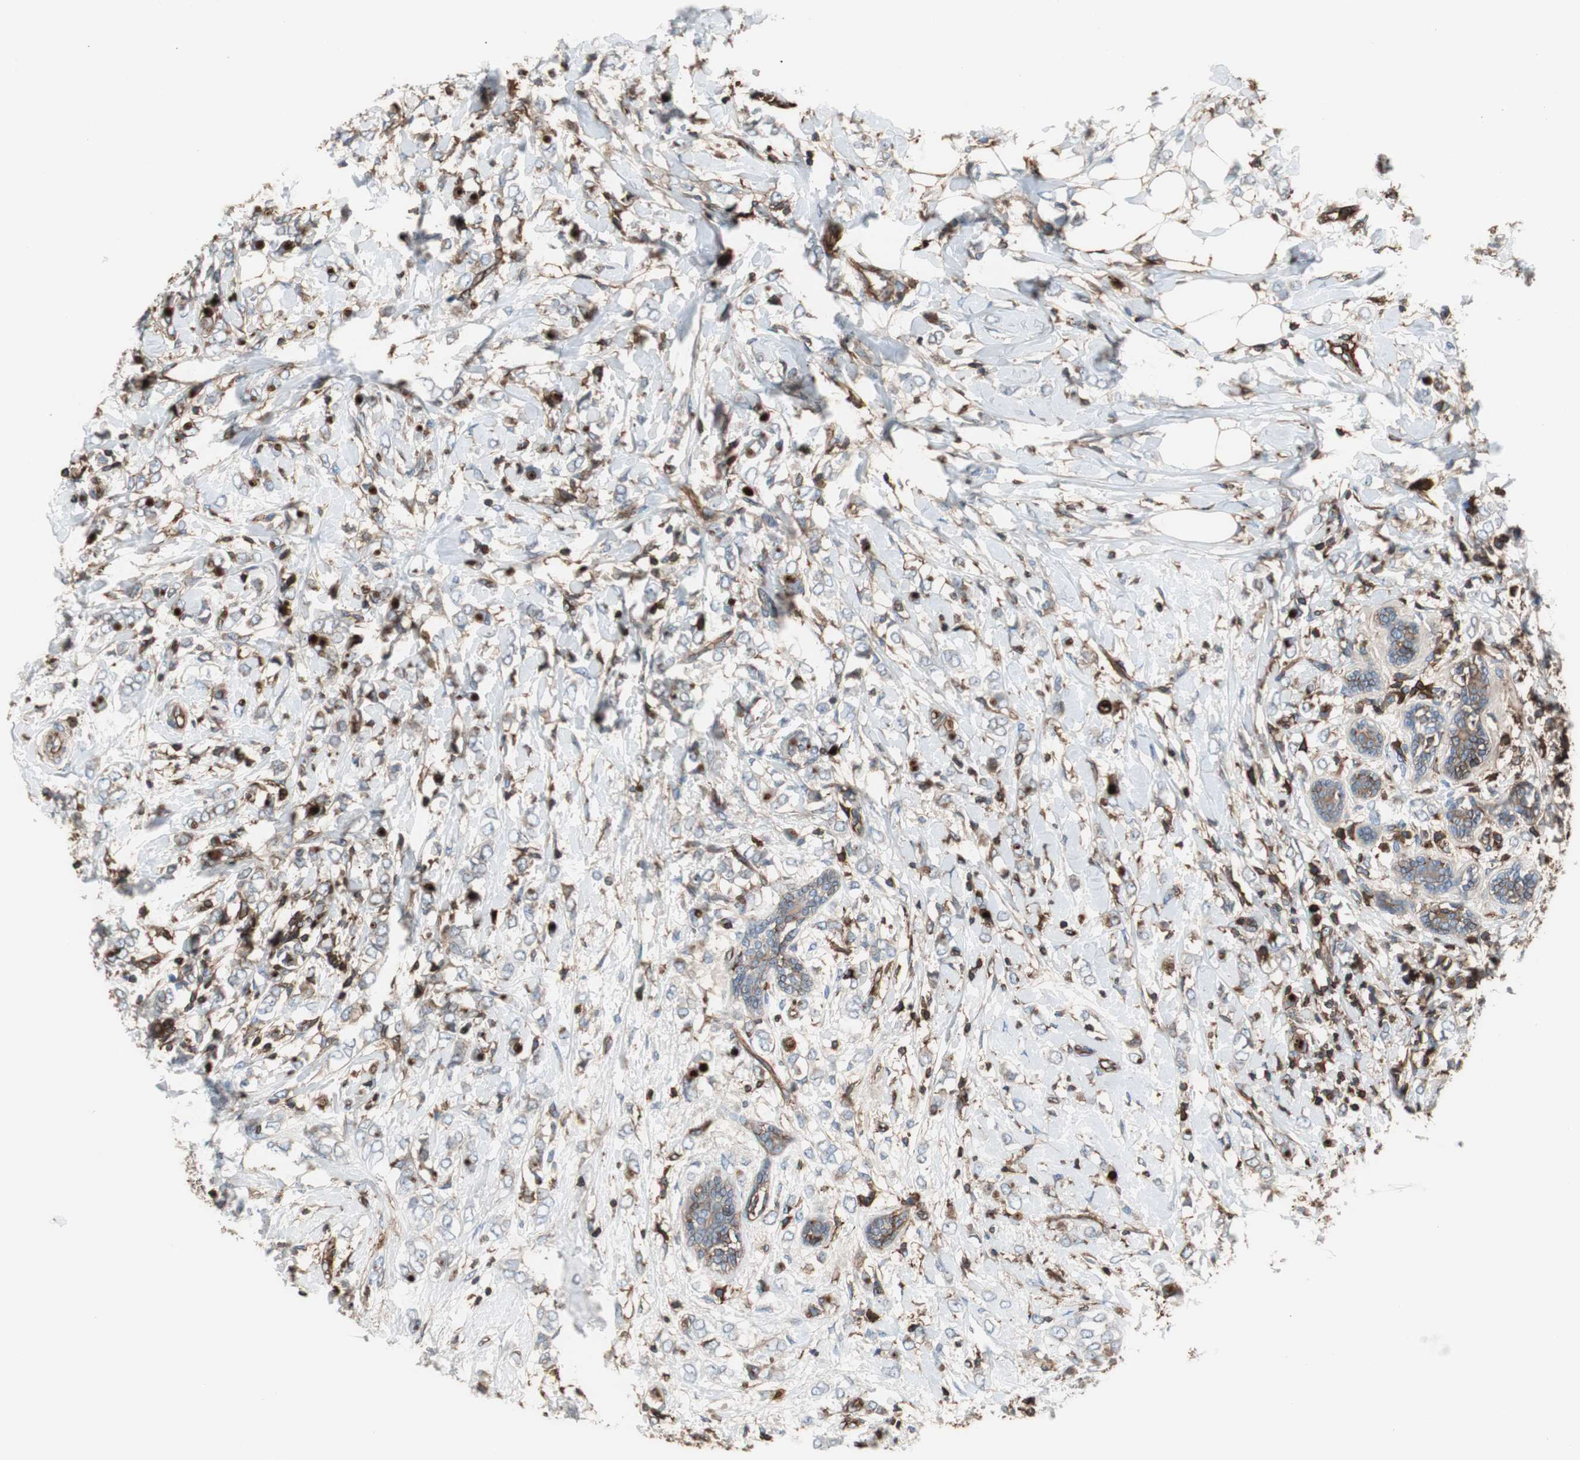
{"staining": {"intensity": "negative", "quantity": "none", "location": "none"}, "tissue": "breast cancer", "cell_type": "Tumor cells", "image_type": "cancer", "snomed": [{"axis": "morphology", "description": "Normal tissue, NOS"}, {"axis": "morphology", "description": "Lobular carcinoma"}, {"axis": "topography", "description": "Breast"}], "caption": "IHC photomicrograph of neoplastic tissue: breast cancer (lobular carcinoma) stained with DAB reveals no significant protein positivity in tumor cells.", "gene": "B2M", "patient": {"sex": "female", "age": 47}}